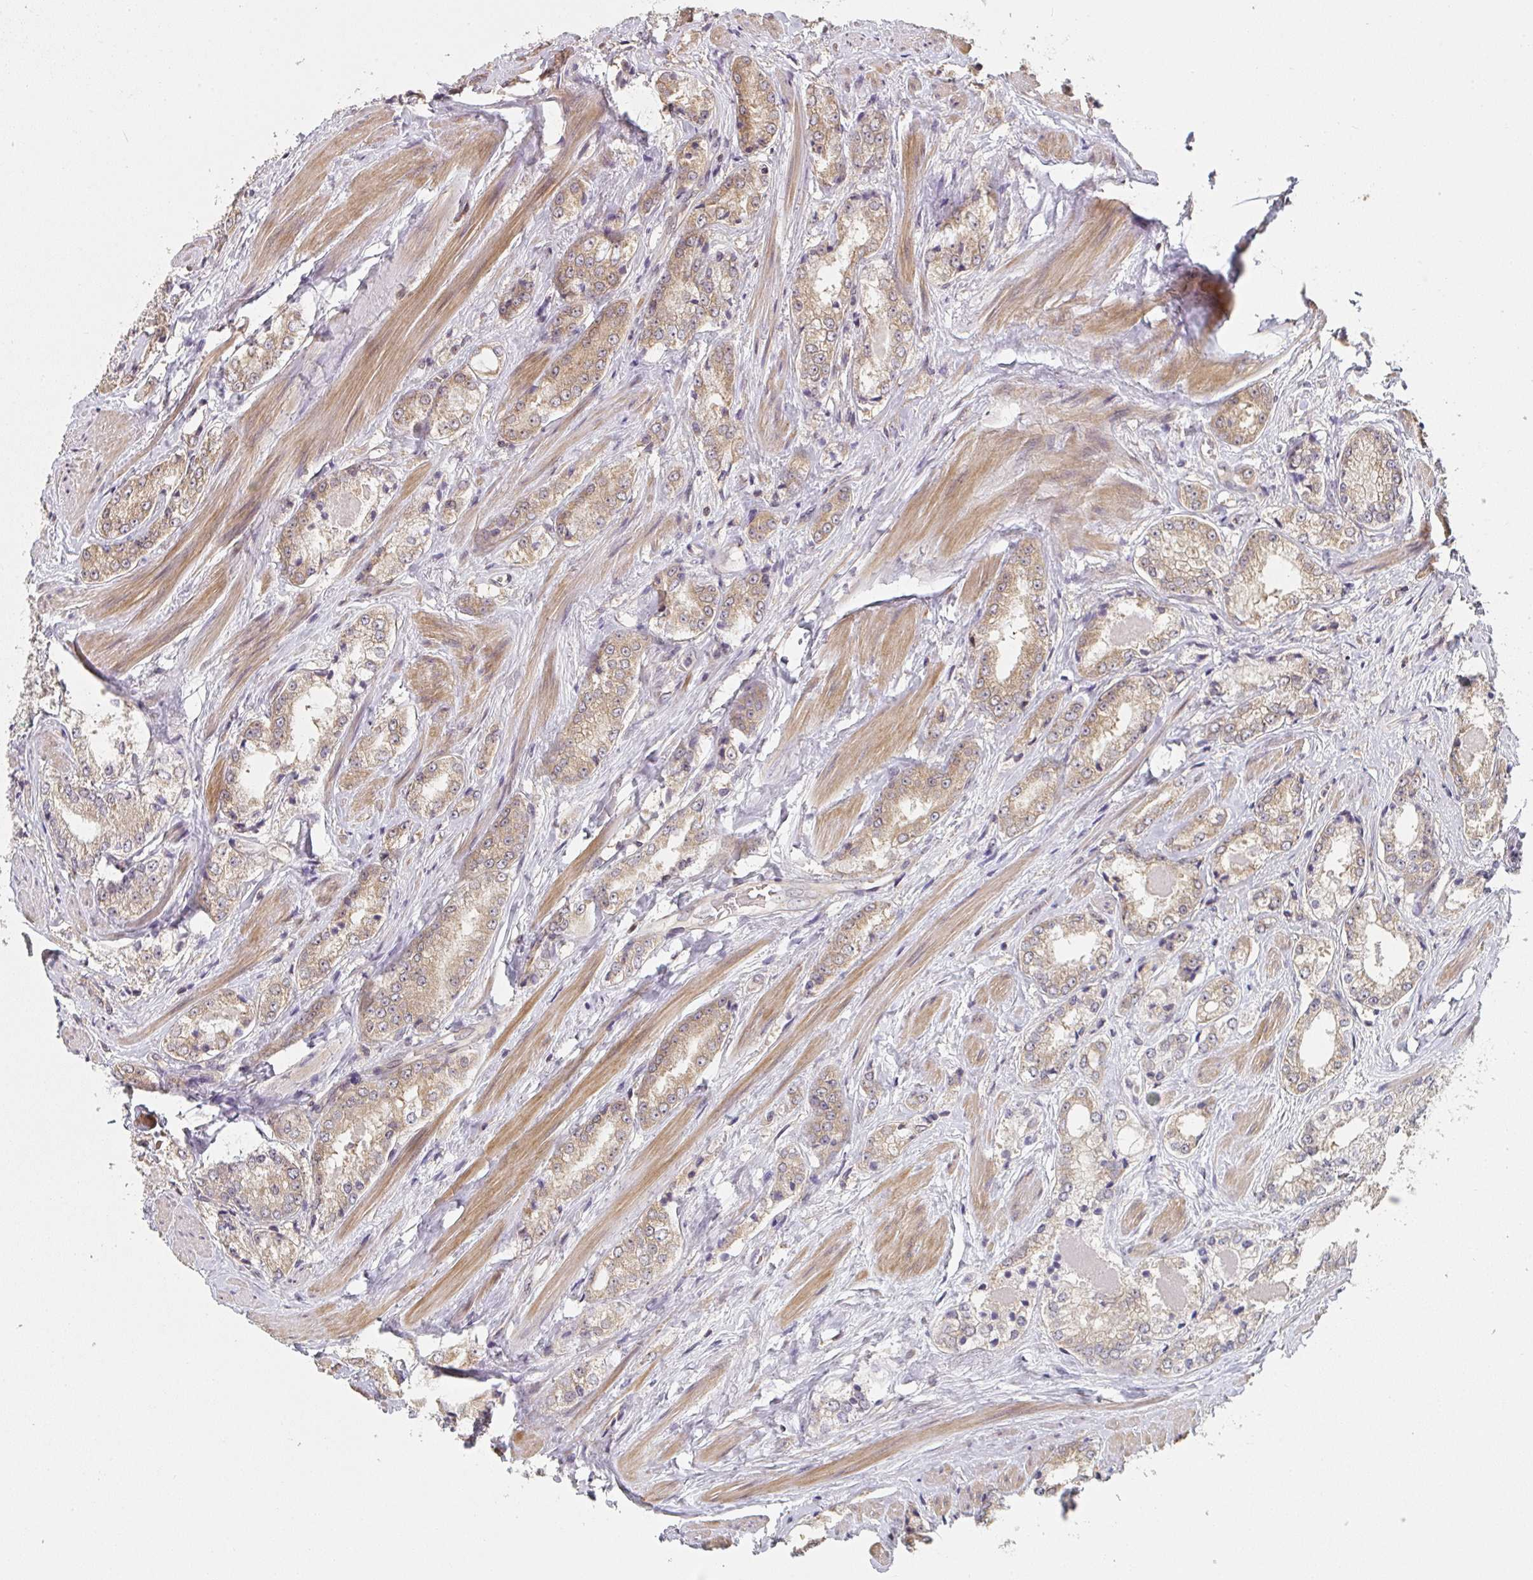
{"staining": {"intensity": "weak", "quantity": ">75%", "location": "cytoplasmic/membranous"}, "tissue": "prostate cancer", "cell_type": "Tumor cells", "image_type": "cancer", "snomed": [{"axis": "morphology", "description": "Adenocarcinoma, NOS"}, {"axis": "morphology", "description": "Adenocarcinoma, Low grade"}, {"axis": "topography", "description": "Prostate"}], "caption": "Protein expression analysis of low-grade adenocarcinoma (prostate) demonstrates weak cytoplasmic/membranous expression in approximately >75% of tumor cells. Nuclei are stained in blue.", "gene": "RANGRF", "patient": {"sex": "male", "age": 68}}